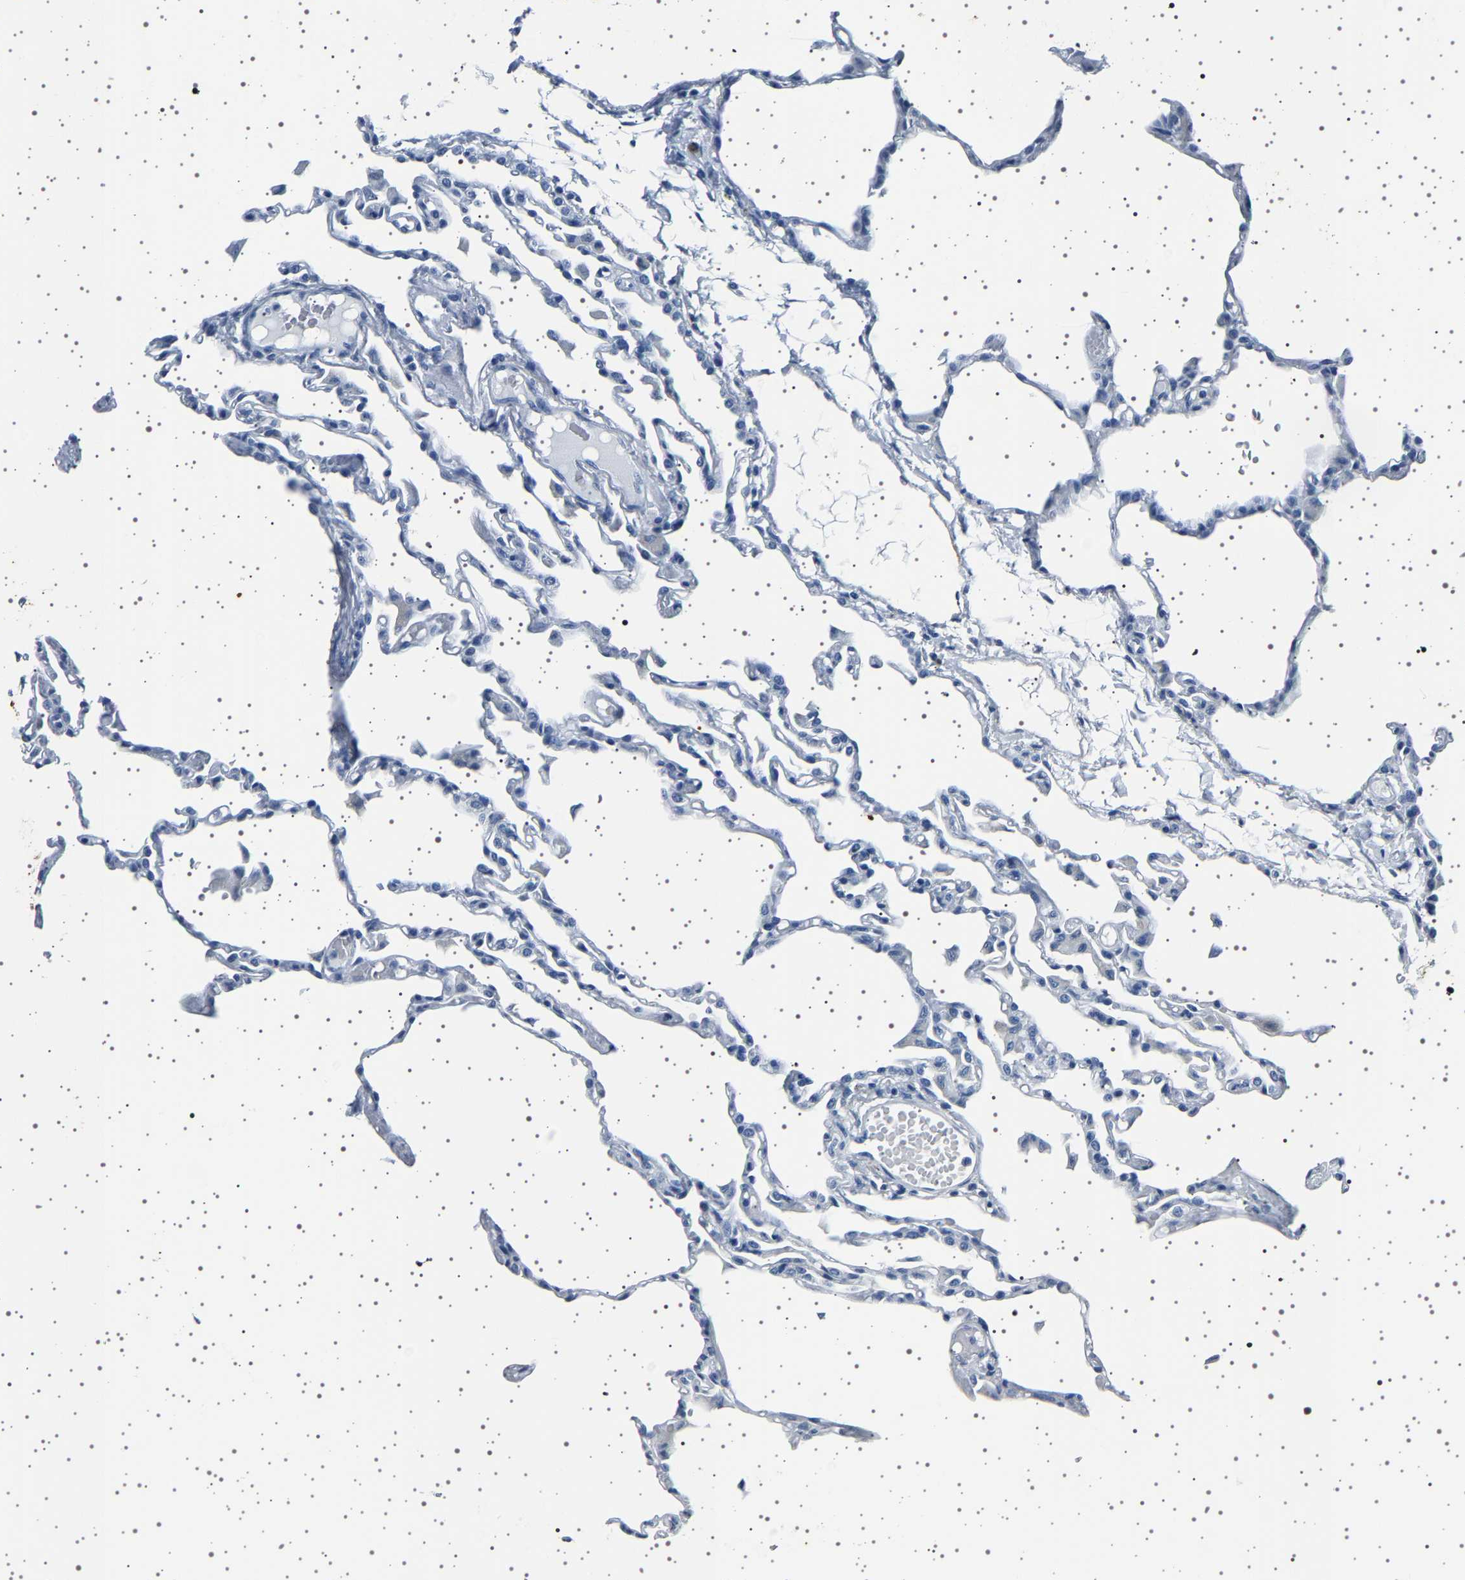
{"staining": {"intensity": "negative", "quantity": "none", "location": "none"}, "tissue": "lung", "cell_type": "Alveolar cells", "image_type": "normal", "snomed": [{"axis": "morphology", "description": "Normal tissue, NOS"}, {"axis": "topography", "description": "Lung"}], "caption": "This is an IHC histopathology image of benign lung. There is no positivity in alveolar cells.", "gene": "TFF3", "patient": {"sex": "female", "age": 49}}